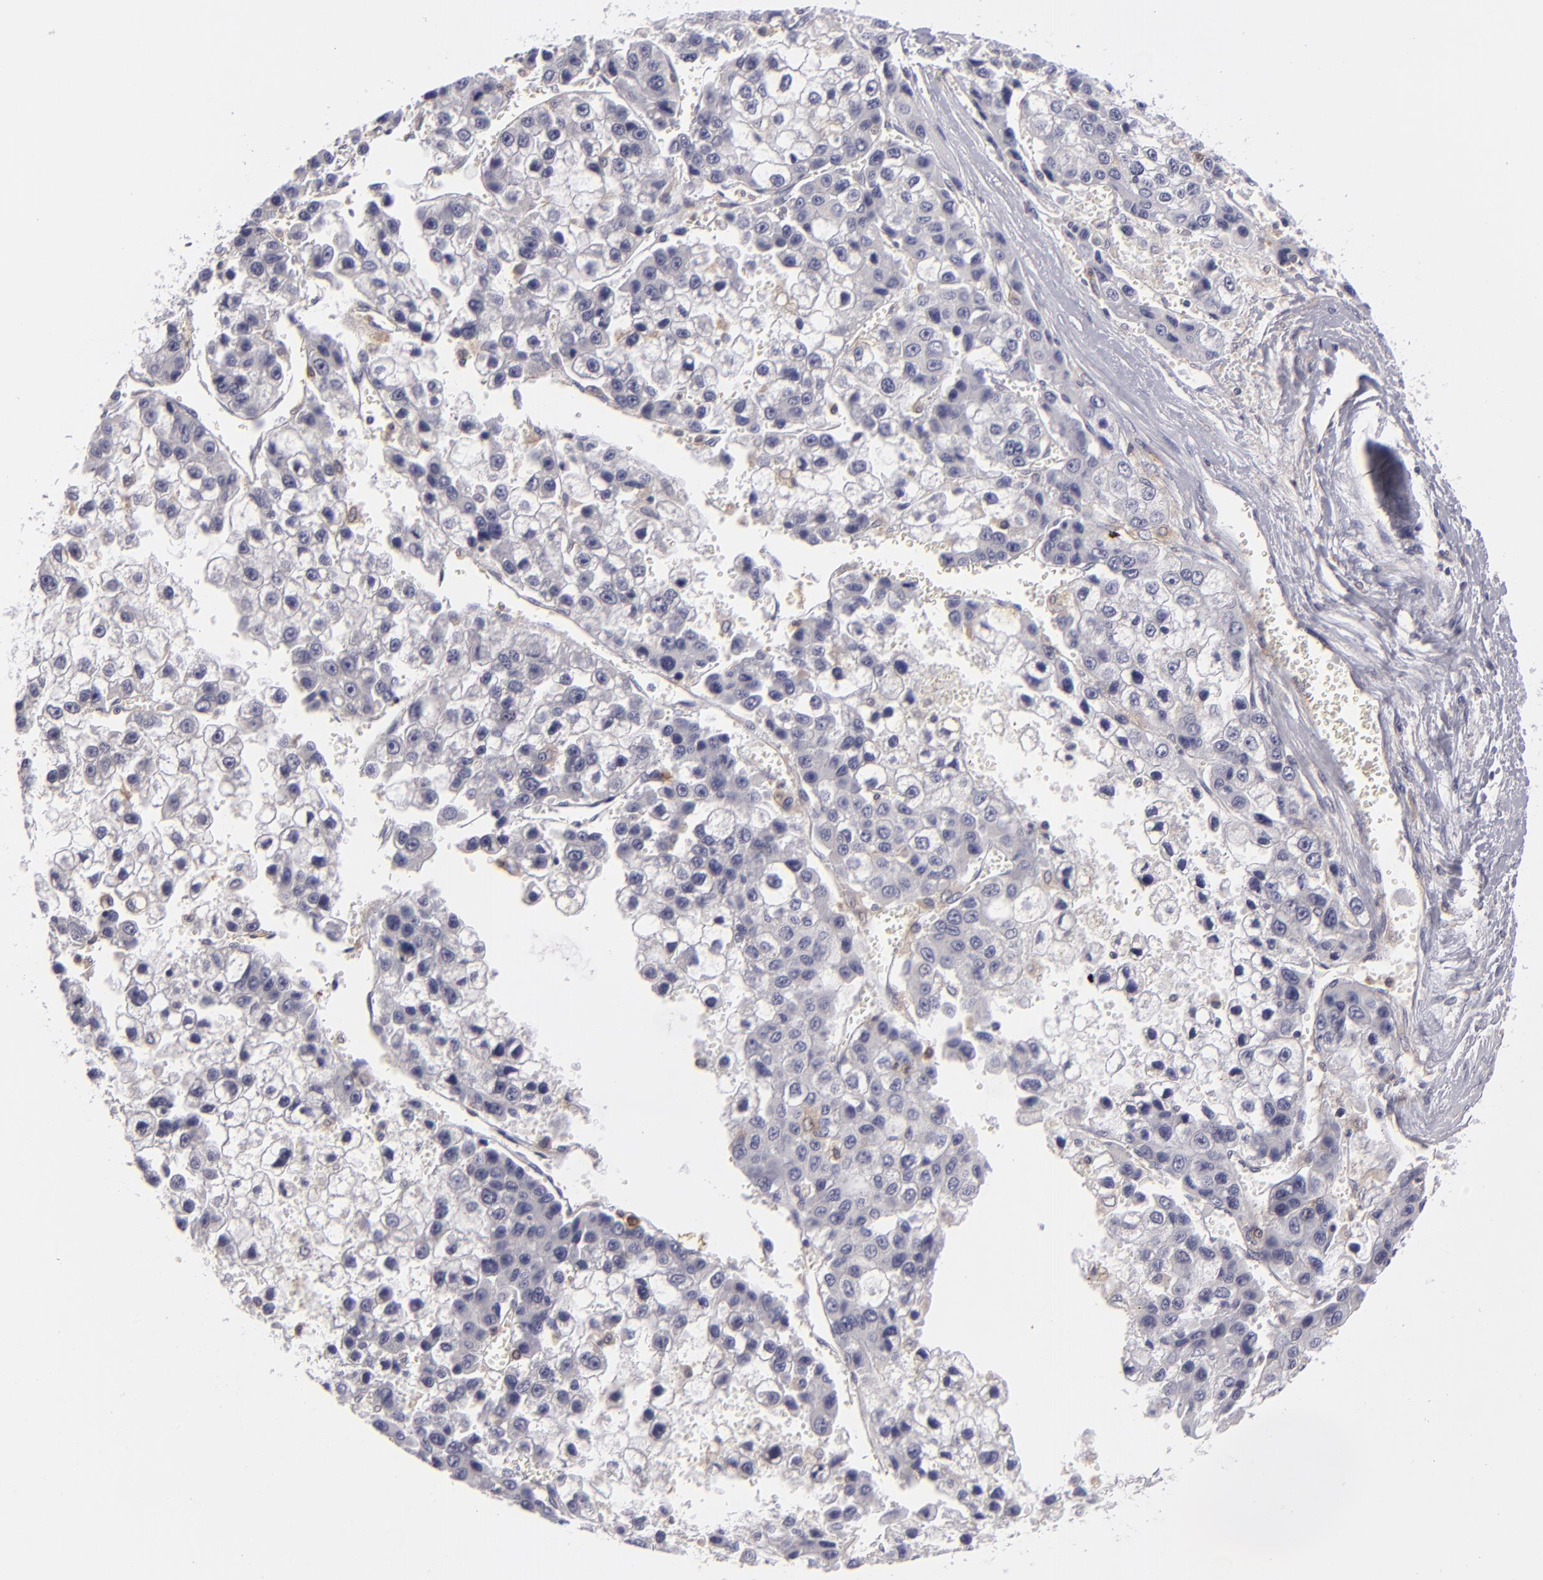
{"staining": {"intensity": "negative", "quantity": "none", "location": "none"}, "tissue": "liver cancer", "cell_type": "Tumor cells", "image_type": "cancer", "snomed": [{"axis": "morphology", "description": "Carcinoma, Hepatocellular, NOS"}, {"axis": "topography", "description": "Liver"}], "caption": "DAB (3,3'-diaminobenzidine) immunohistochemical staining of liver cancer exhibits no significant expression in tumor cells.", "gene": "MMP10", "patient": {"sex": "female", "age": 66}}